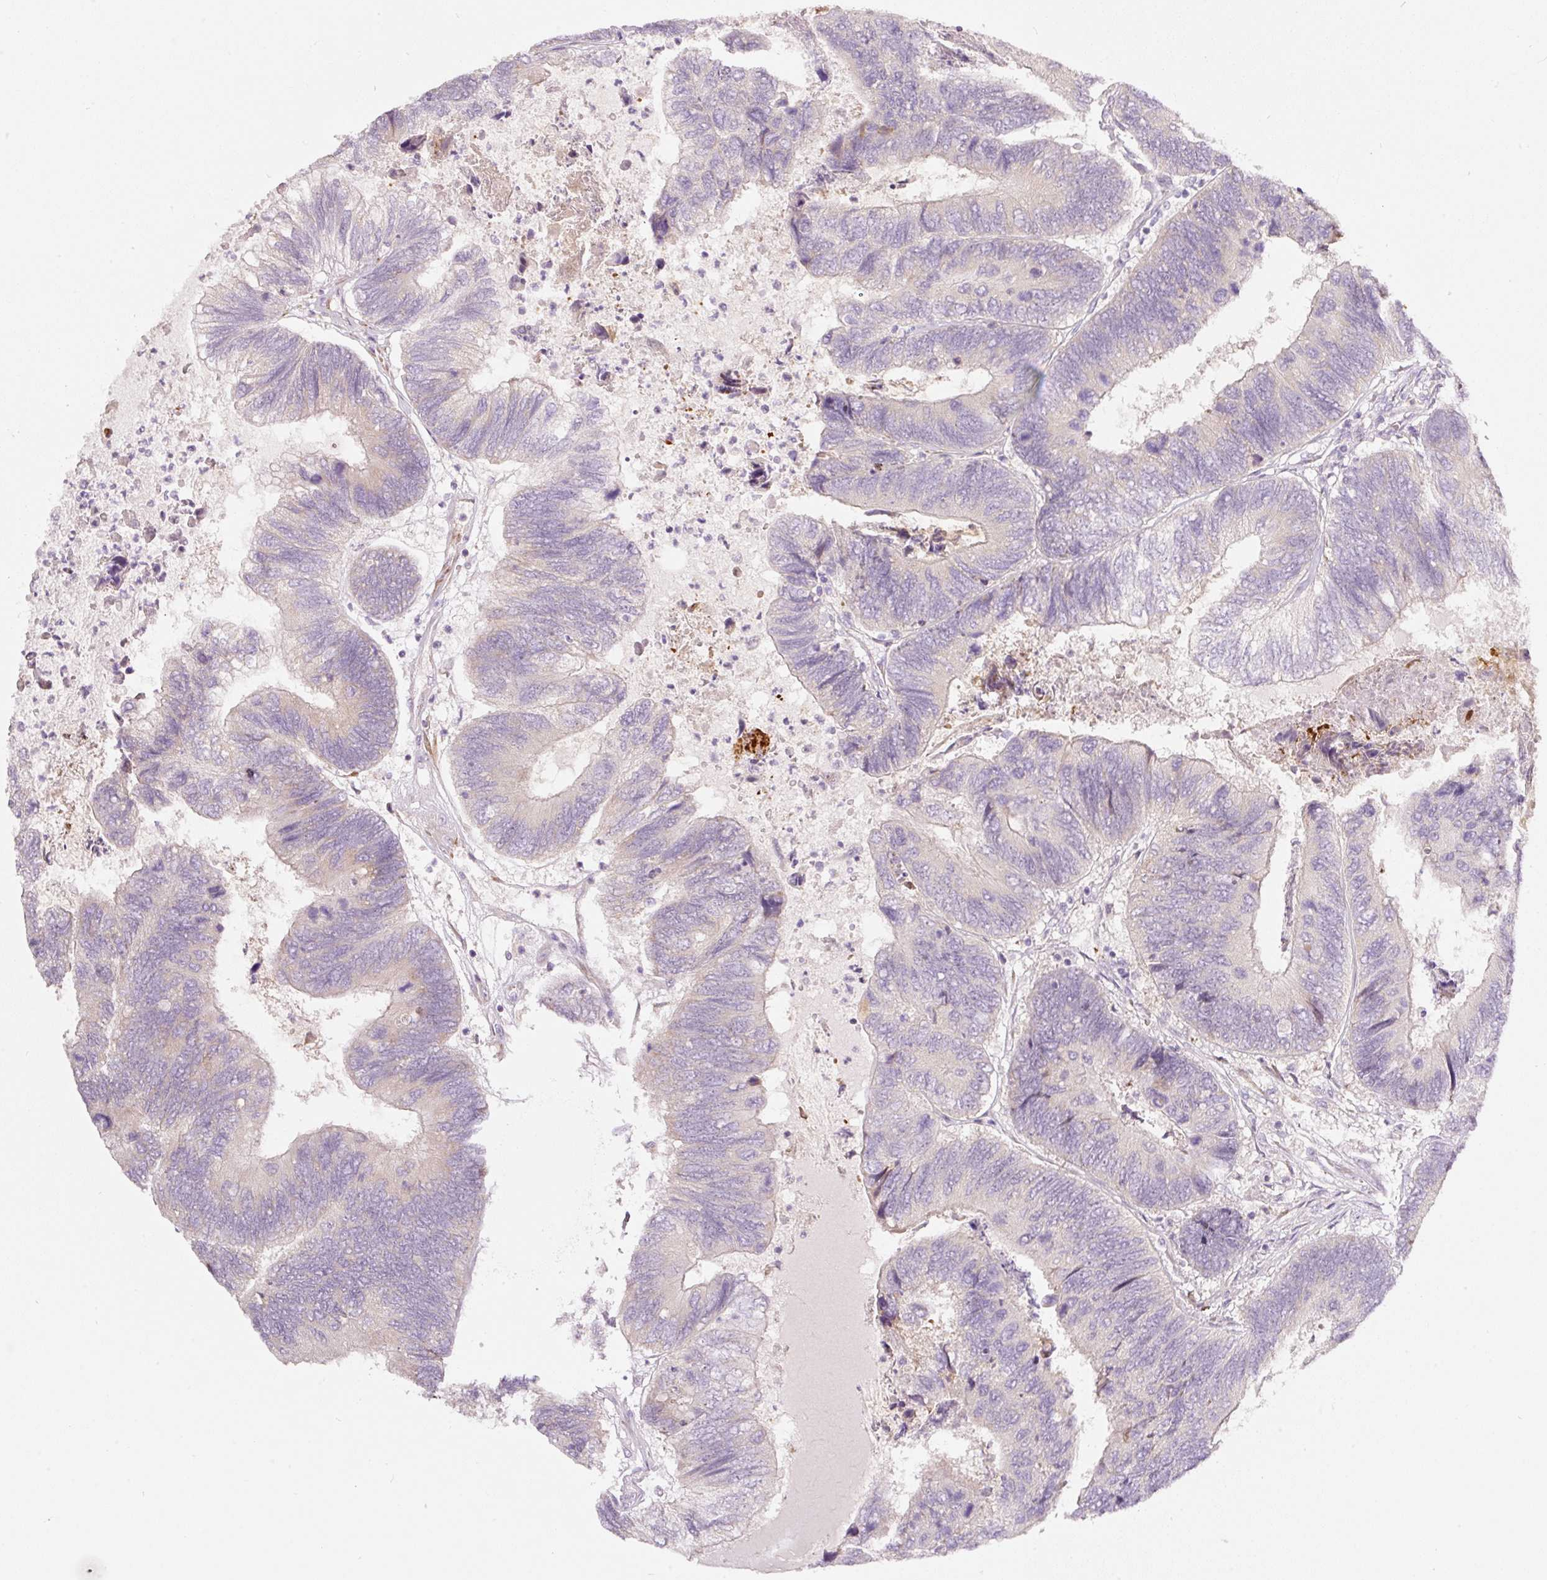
{"staining": {"intensity": "negative", "quantity": "none", "location": "none"}, "tissue": "colorectal cancer", "cell_type": "Tumor cells", "image_type": "cancer", "snomed": [{"axis": "morphology", "description": "Adenocarcinoma, NOS"}, {"axis": "topography", "description": "Colon"}], "caption": "DAB immunohistochemical staining of colorectal cancer exhibits no significant staining in tumor cells. Nuclei are stained in blue.", "gene": "RSPO2", "patient": {"sex": "female", "age": 67}}